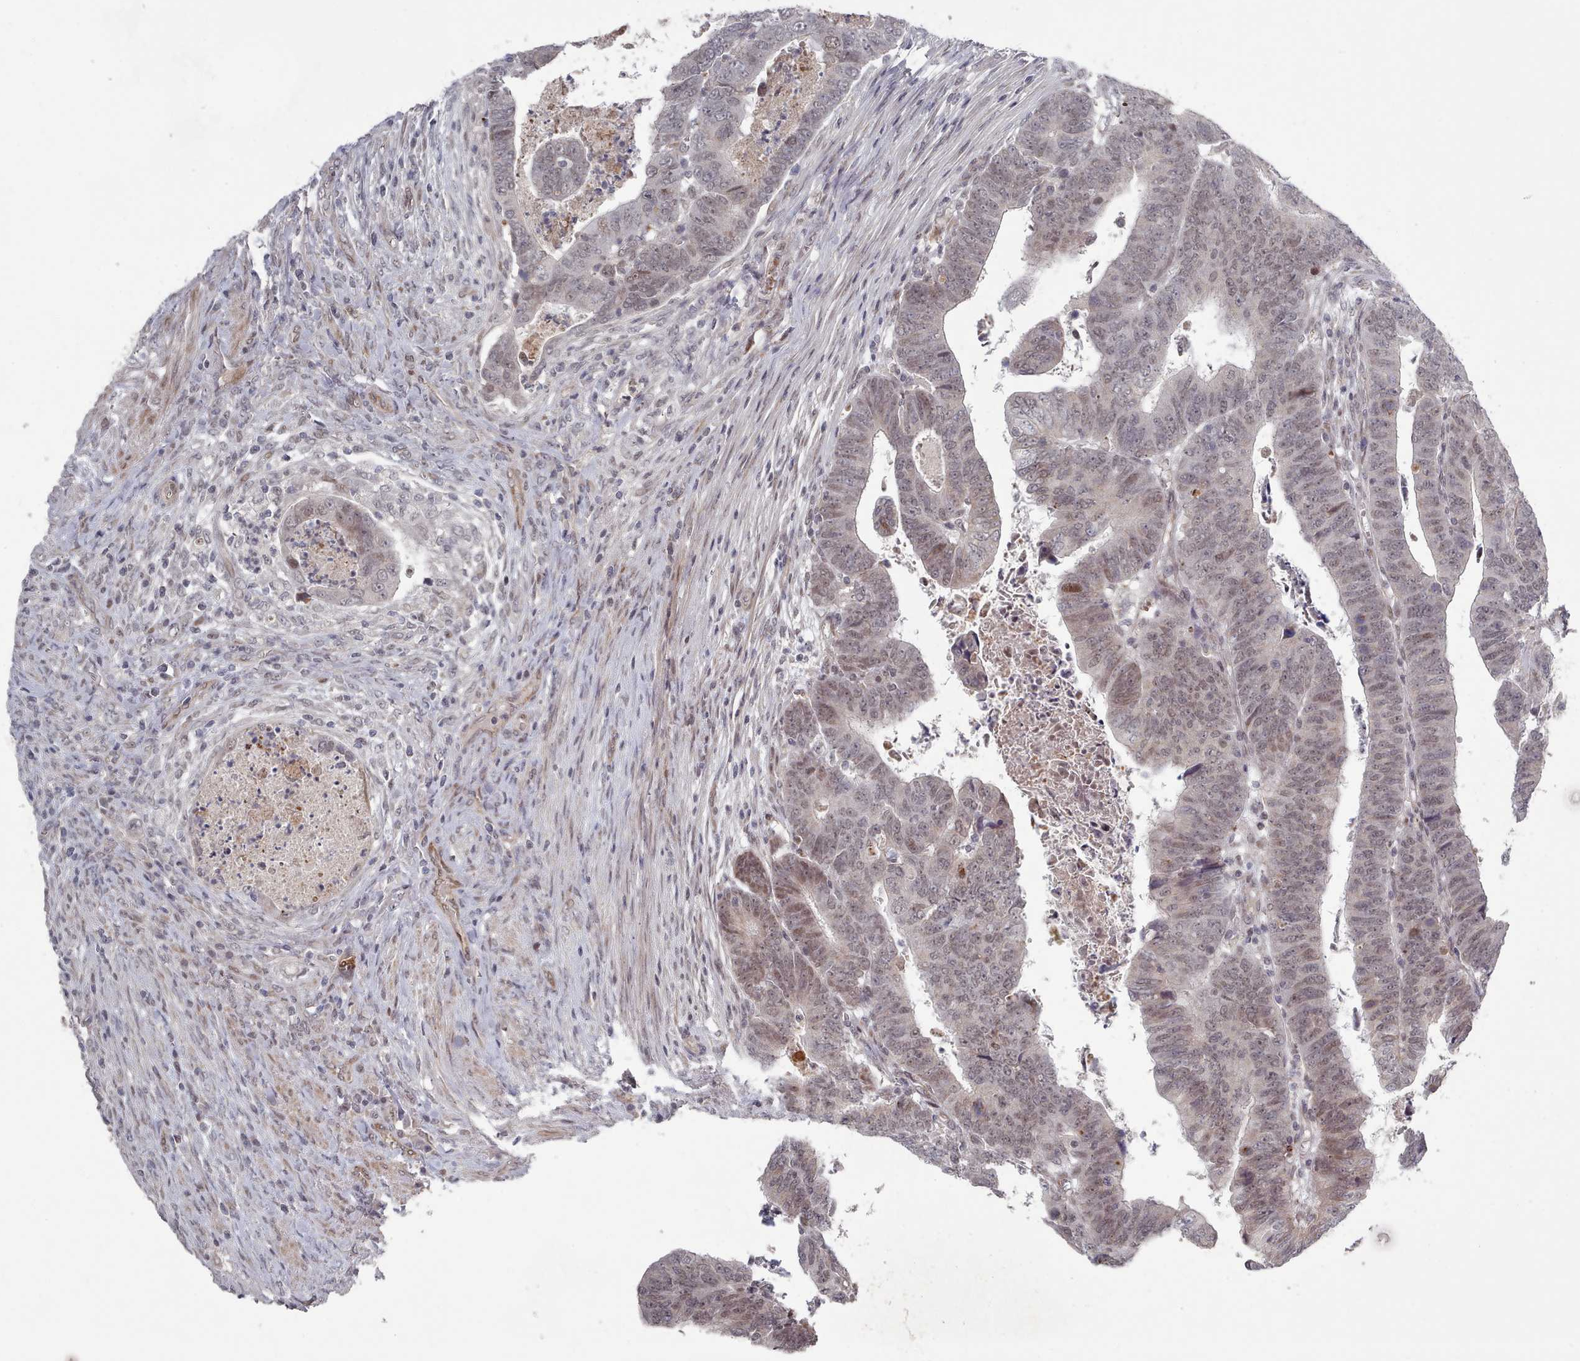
{"staining": {"intensity": "moderate", "quantity": ">75%", "location": "nuclear"}, "tissue": "colorectal cancer", "cell_type": "Tumor cells", "image_type": "cancer", "snomed": [{"axis": "morphology", "description": "Normal tissue, NOS"}, {"axis": "morphology", "description": "Adenocarcinoma, NOS"}, {"axis": "topography", "description": "Rectum"}], "caption": "Human colorectal cancer stained for a protein (brown) reveals moderate nuclear positive positivity in about >75% of tumor cells.", "gene": "CPSF4", "patient": {"sex": "female", "age": 65}}